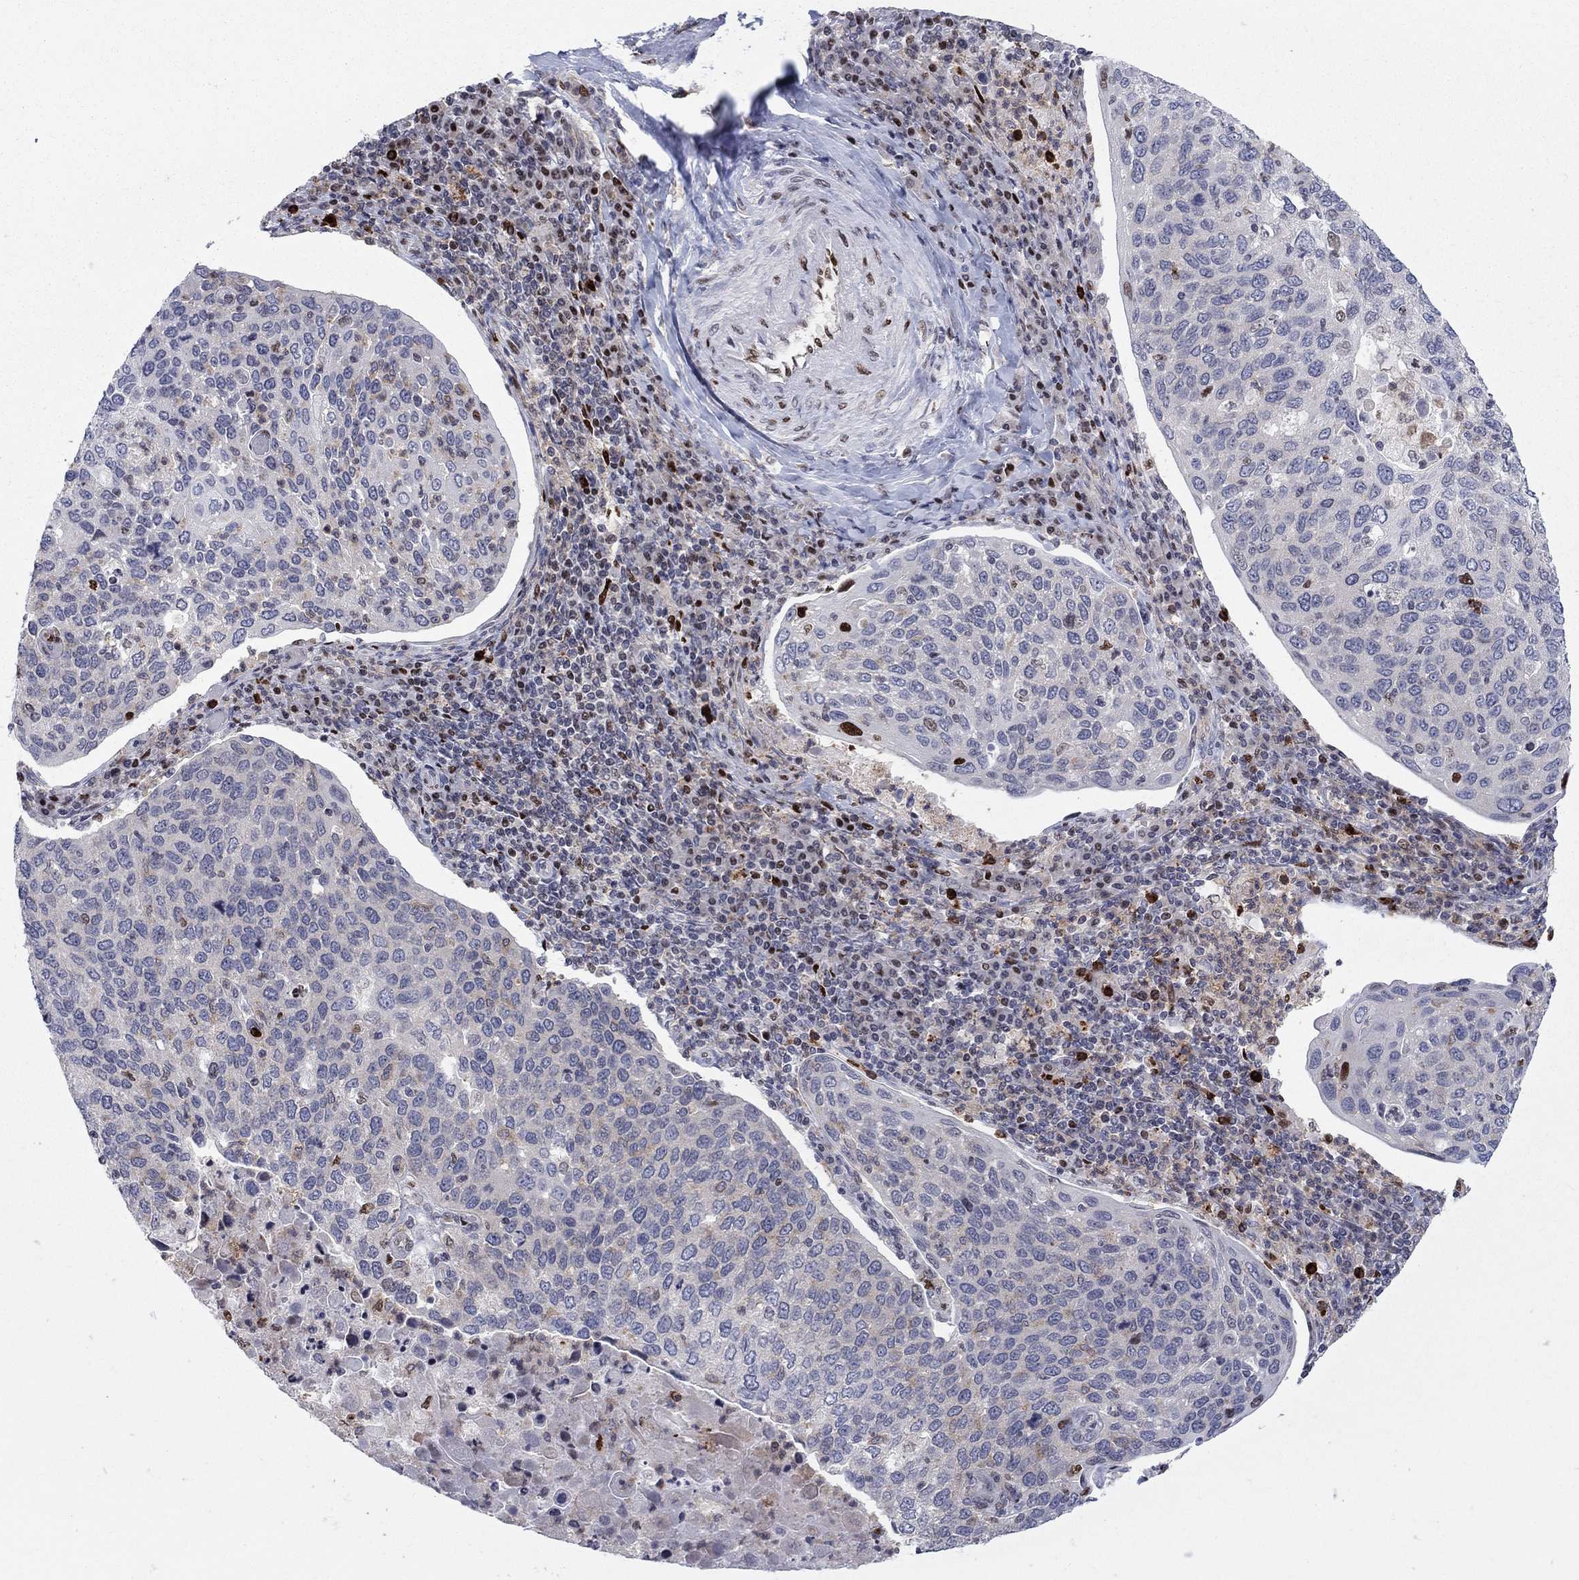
{"staining": {"intensity": "strong", "quantity": "<25%", "location": "nuclear"}, "tissue": "cervical cancer", "cell_type": "Tumor cells", "image_type": "cancer", "snomed": [{"axis": "morphology", "description": "Squamous cell carcinoma, NOS"}, {"axis": "topography", "description": "Cervix"}], "caption": "A medium amount of strong nuclear staining is present in approximately <25% of tumor cells in cervical cancer (squamous cell carcinoma) tissue. (IHC, brightfield microscopy, high magnification).", "gene": "ZNHIT3", "patient": {"sex": "female", "age": 54}}